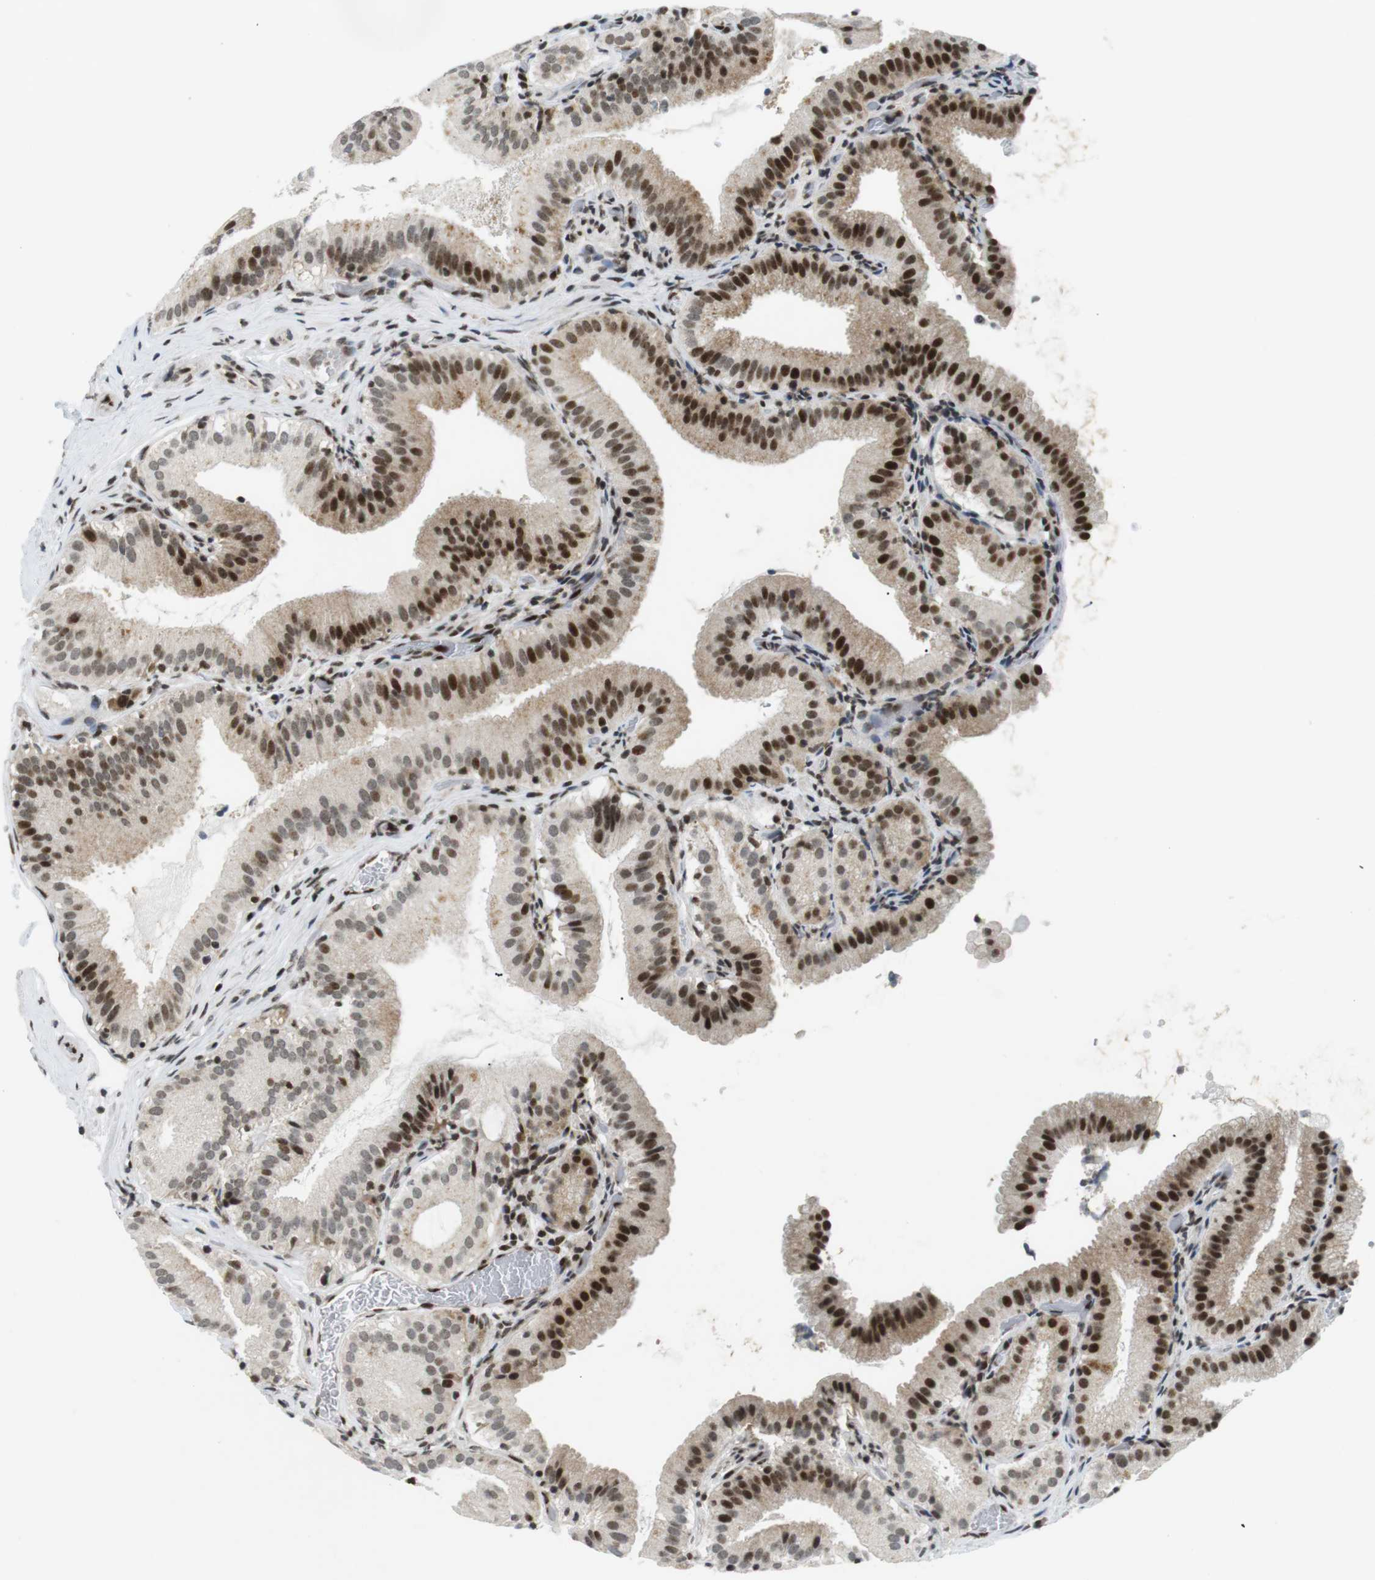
{"staining": {"intensity": "strong", "quantity": ">75%", "location": "nuclear"}, "tissue": "gallbladder", "cell_type": "Glandular cells", "image_type": "normal", "snomed": [{"axis": "morphology", "description": "Normal tissue, NOS"}, {"axis": "topography", "description": "Gallbladder"}], "caption": "The micrograph demonstrates a brown stain indicating the presence of a protein in the nuclear of glandular cells in gallbladder. (brown staining indicates protein expression, while blue staining denotes nuclei).", "gene": "CDC27", "patient": {"sex": "male", "age": 54}}